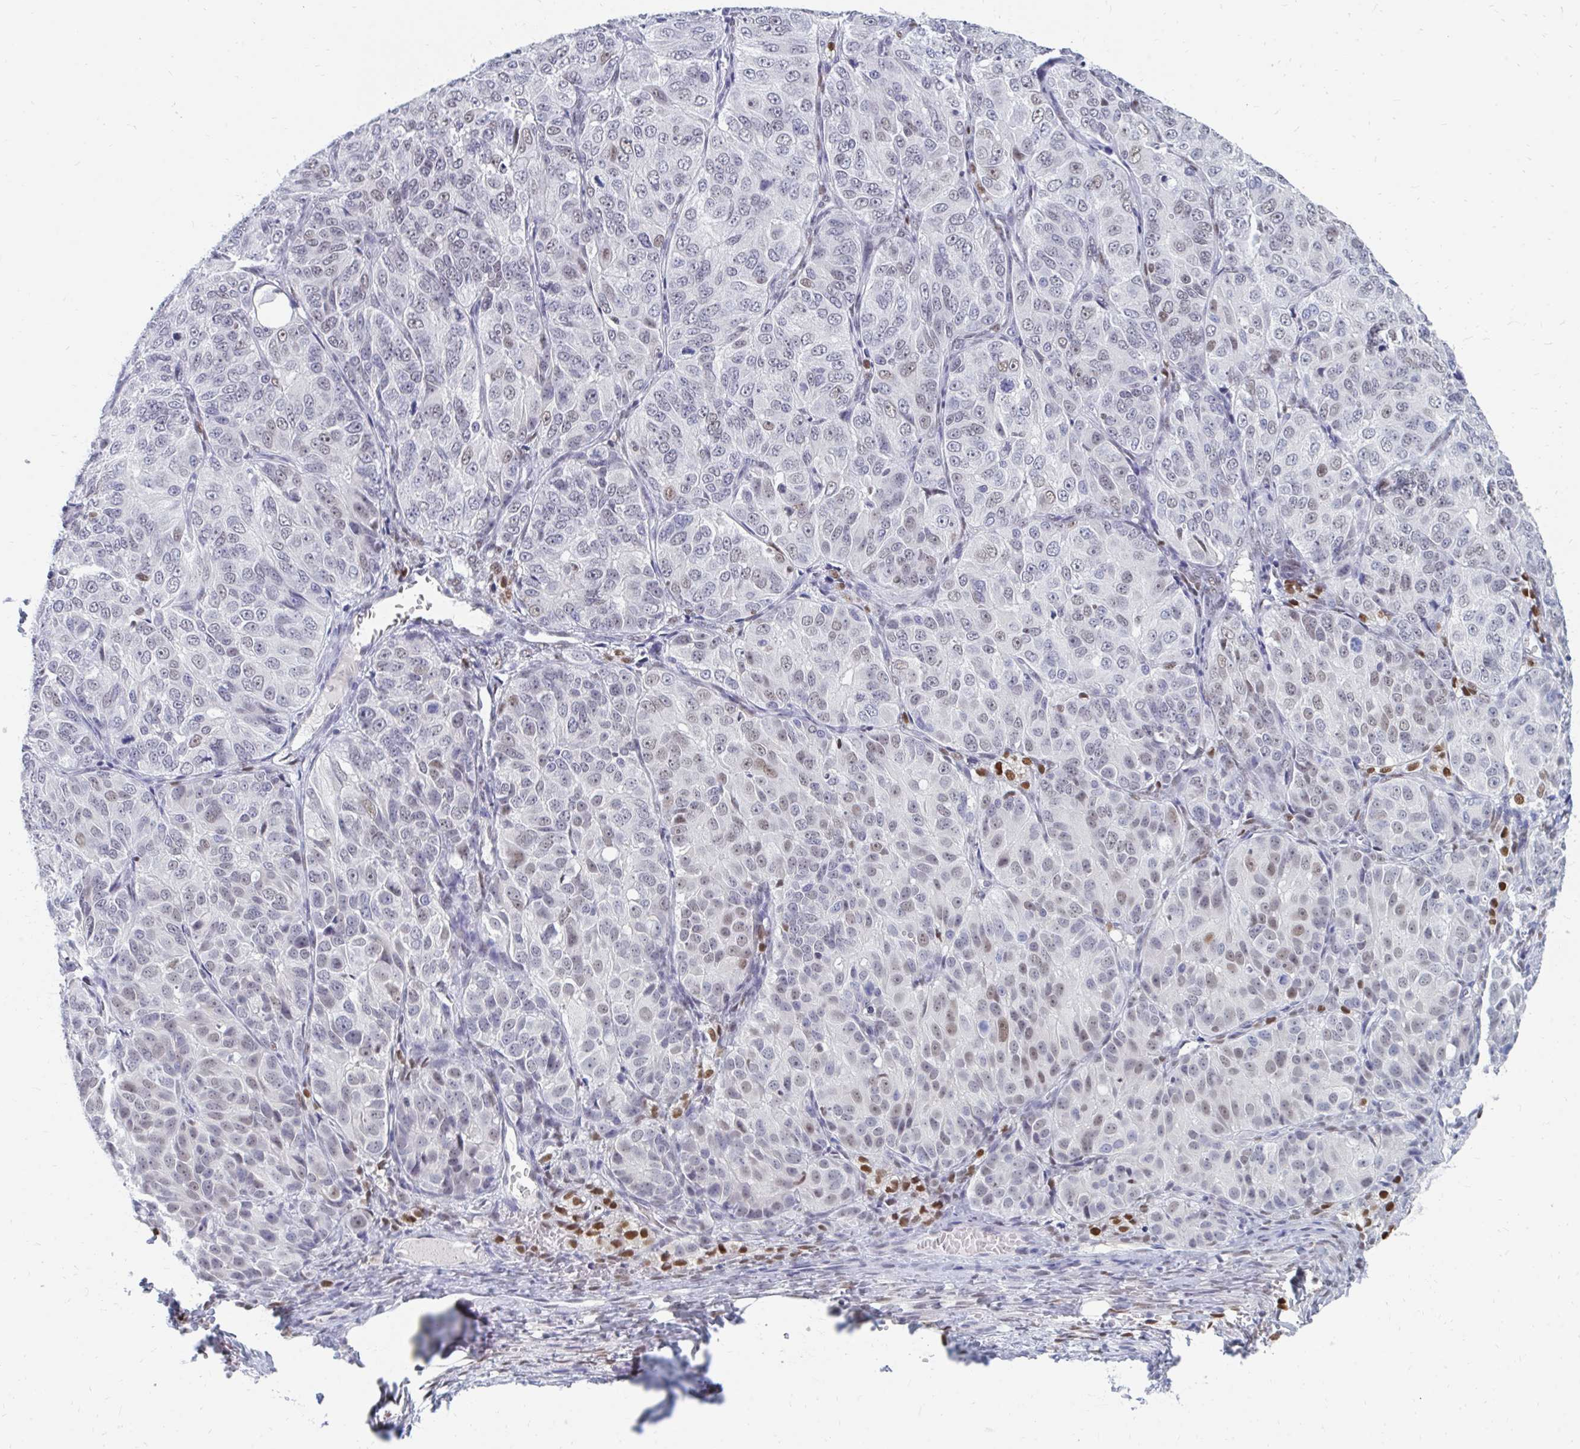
{"staining": {"intensity": "weak", "quantity": "25%-75%", "location": "nuclear"}, "tissue": "ovarian cancer", "cell_type": "Tumor cells", "image_type": "cancer", "snomed": [{"axis": "morphology", "description": "Carcinoma, endometroid"}, {"axis": "topography", "description": "Ovary"}], "caption": "A low amount of weak nuclear positivity is identified in about 25%-75% of tumor cells in ovarian cancer tissue. (DAB (3,3'-diaminobenzidine) IHC, brown staining for protein, blue staining for nuclei).", "gene": "PLK3", "patient": {"sex": "female", "age": 51}}